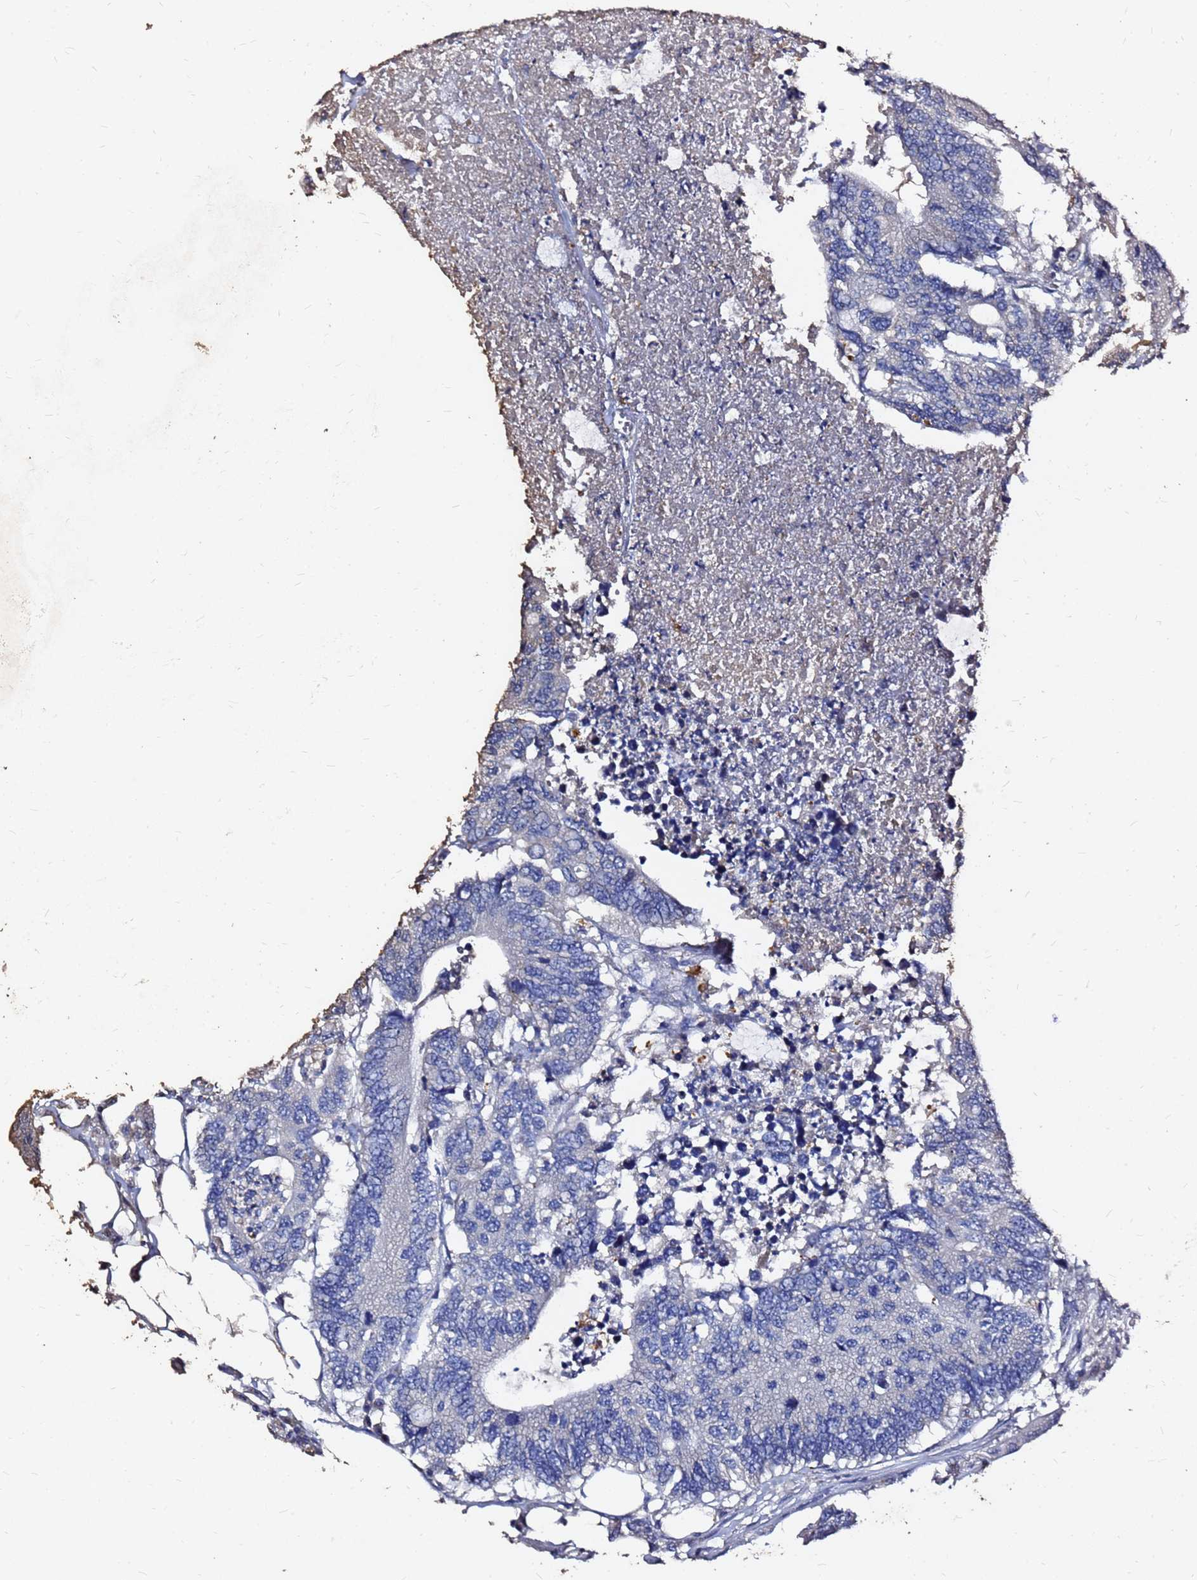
{"staining": {"intensity": "negative", "quantity": "none", "location": "none"}, "tissue": "colorectal cancer", "cell_type": "Tumor cells", "image_type": "cancer", "snomed": [{"axis": "morphology", "description": "Adenocarcinoma, NOS"}, {"axis": "topography", "description": "Colon"}], "caption": "IHC photomicrograph of colorectal adenocarcinoma stained for a protein (brown), which demonstrates no staining in tumor cells.", "gene": "FAM183A", "patient": {"sex": "male", "age": 71}}